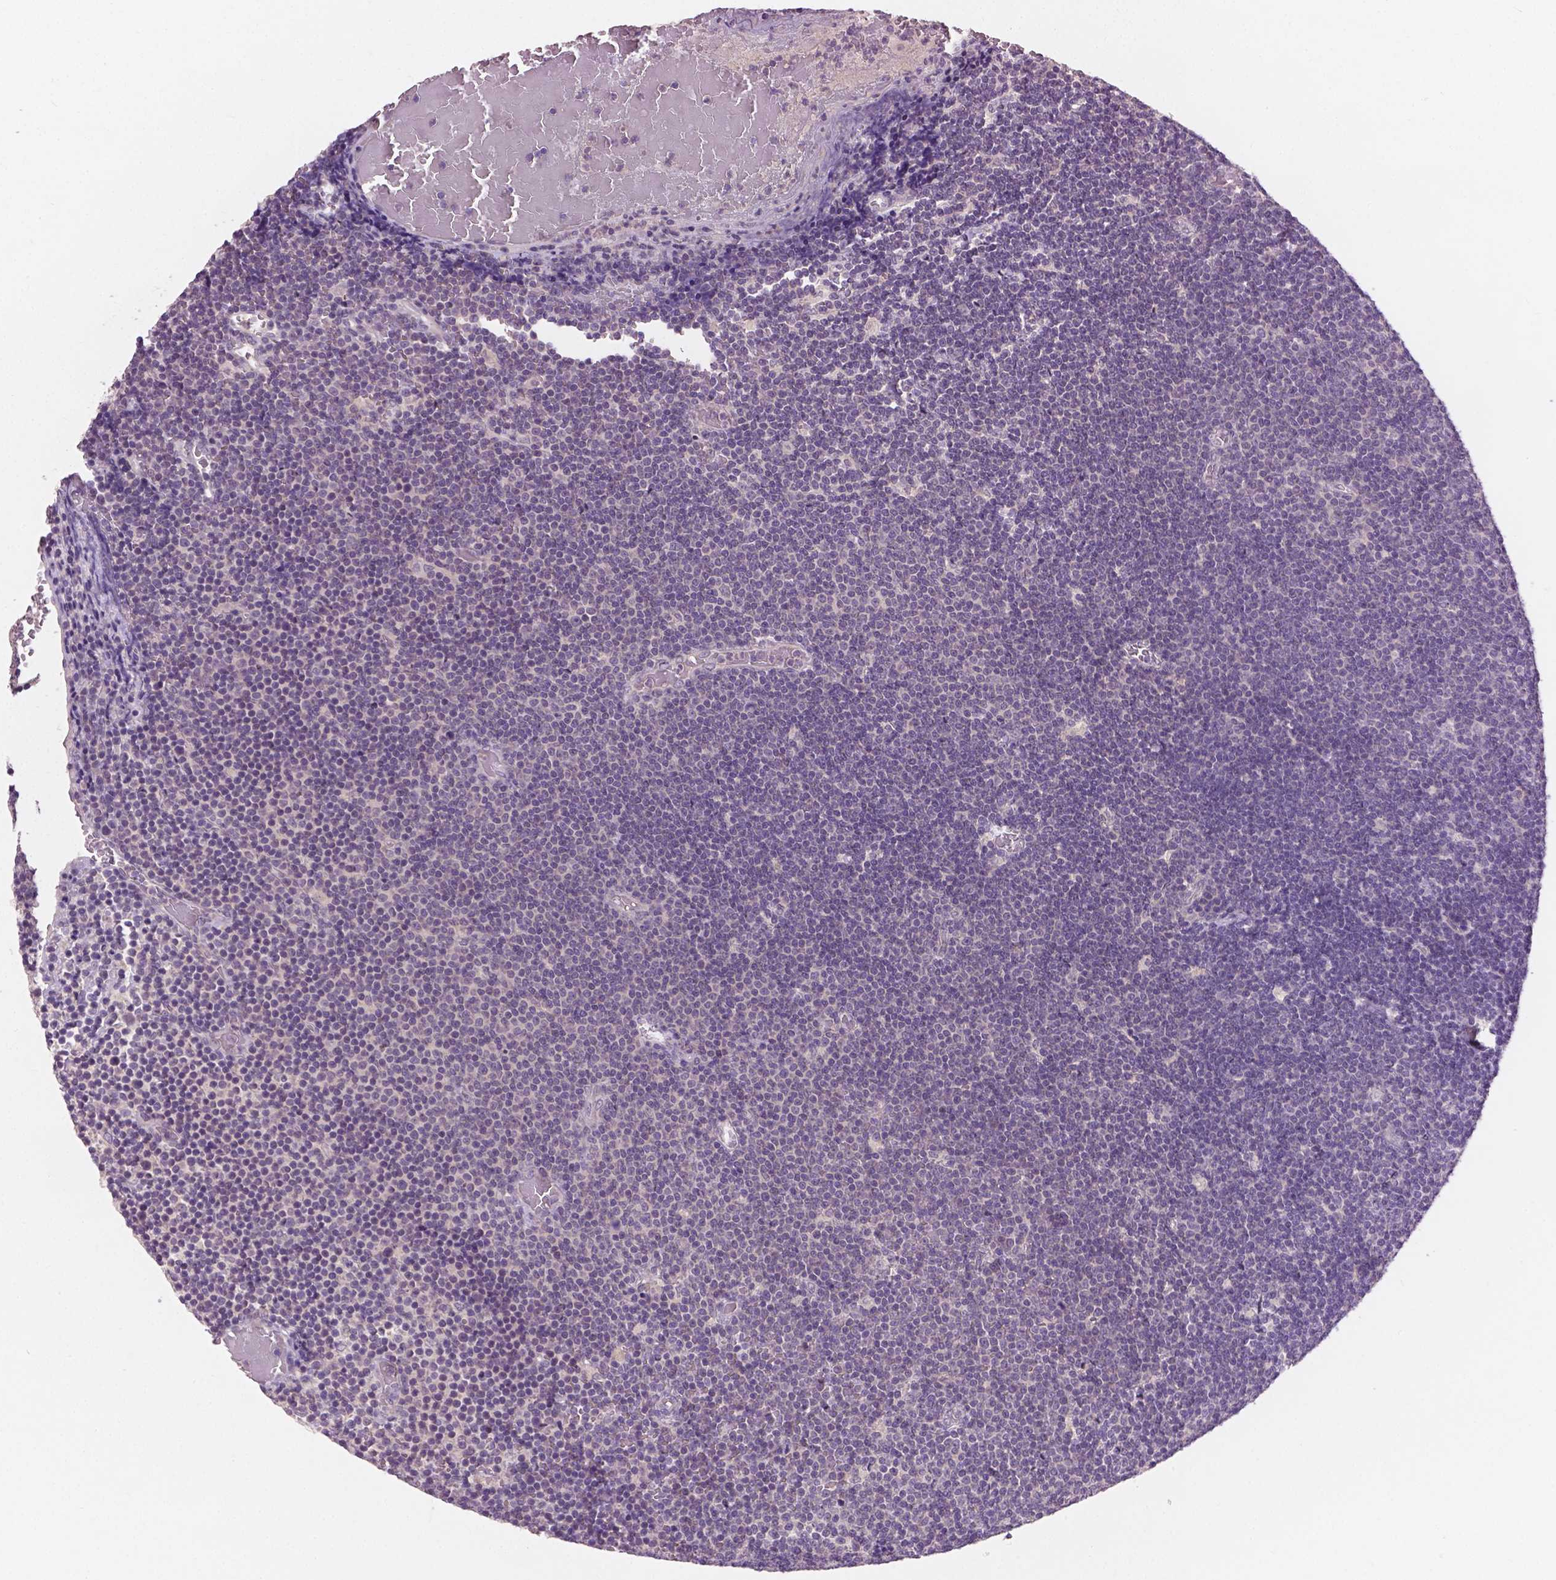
{"staining": {"intensity": "negative", "quantity": "none", "location": "none"}, "tissue": "lymphoma", "cell_type": "Tumor cells", "image_type": "cancer", "snomed": [{"axis": "morphology", "description": "Malignant lymphoma, non-Hodgkin's type, Low grade"}, {"axis": "topography", "description": "Brain"}], "caption": "Tumor cells are negative for brown protein staining in lymphoma.", "gene": "KRT17", "patient": {"sex": "female", "age": 66}}